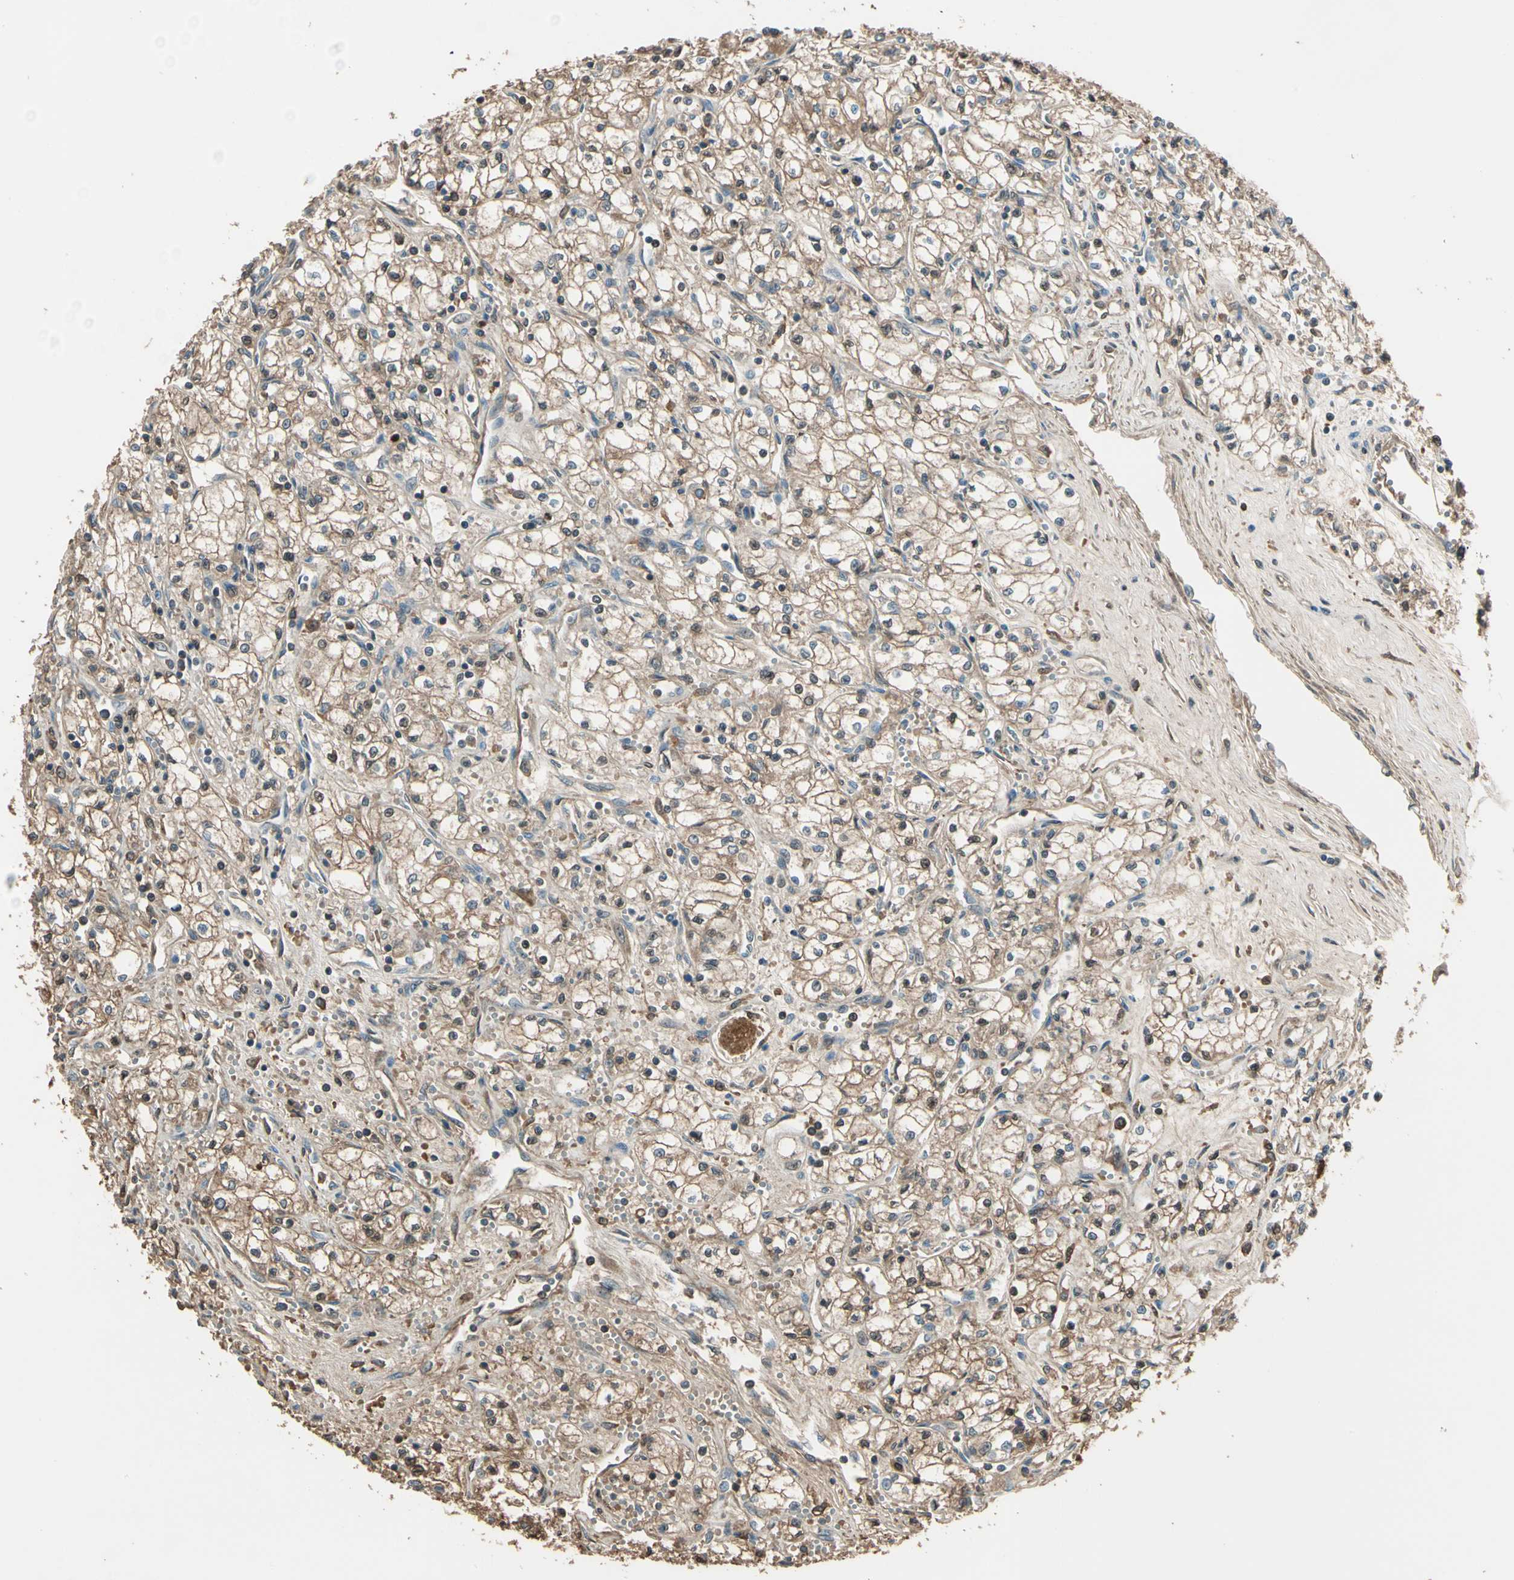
{"staining": {"intensity": "weak", "quantity": ">75%", "location": "cytoplasmic/membranous"}, "tissue": "renal cancer", "cell_type": "Tumor cells", "image_type": "cancer", "snomed": [{"axis": "morphology", "description": "Normal tissue, NOS"}, {"axis": "morphology", "description": "Adenocarcinoma, NOS"}, {"axis": "topography", "description": "Kidney"}], "caption": "Protein analysis of renal cancer (adenocarcinoma) tissue reveals weak cytoplasmic/membranous expression in approximately >75% of tumor cells.", "gene": "STX11", "patient": {"sex": "male", "age": 59}}